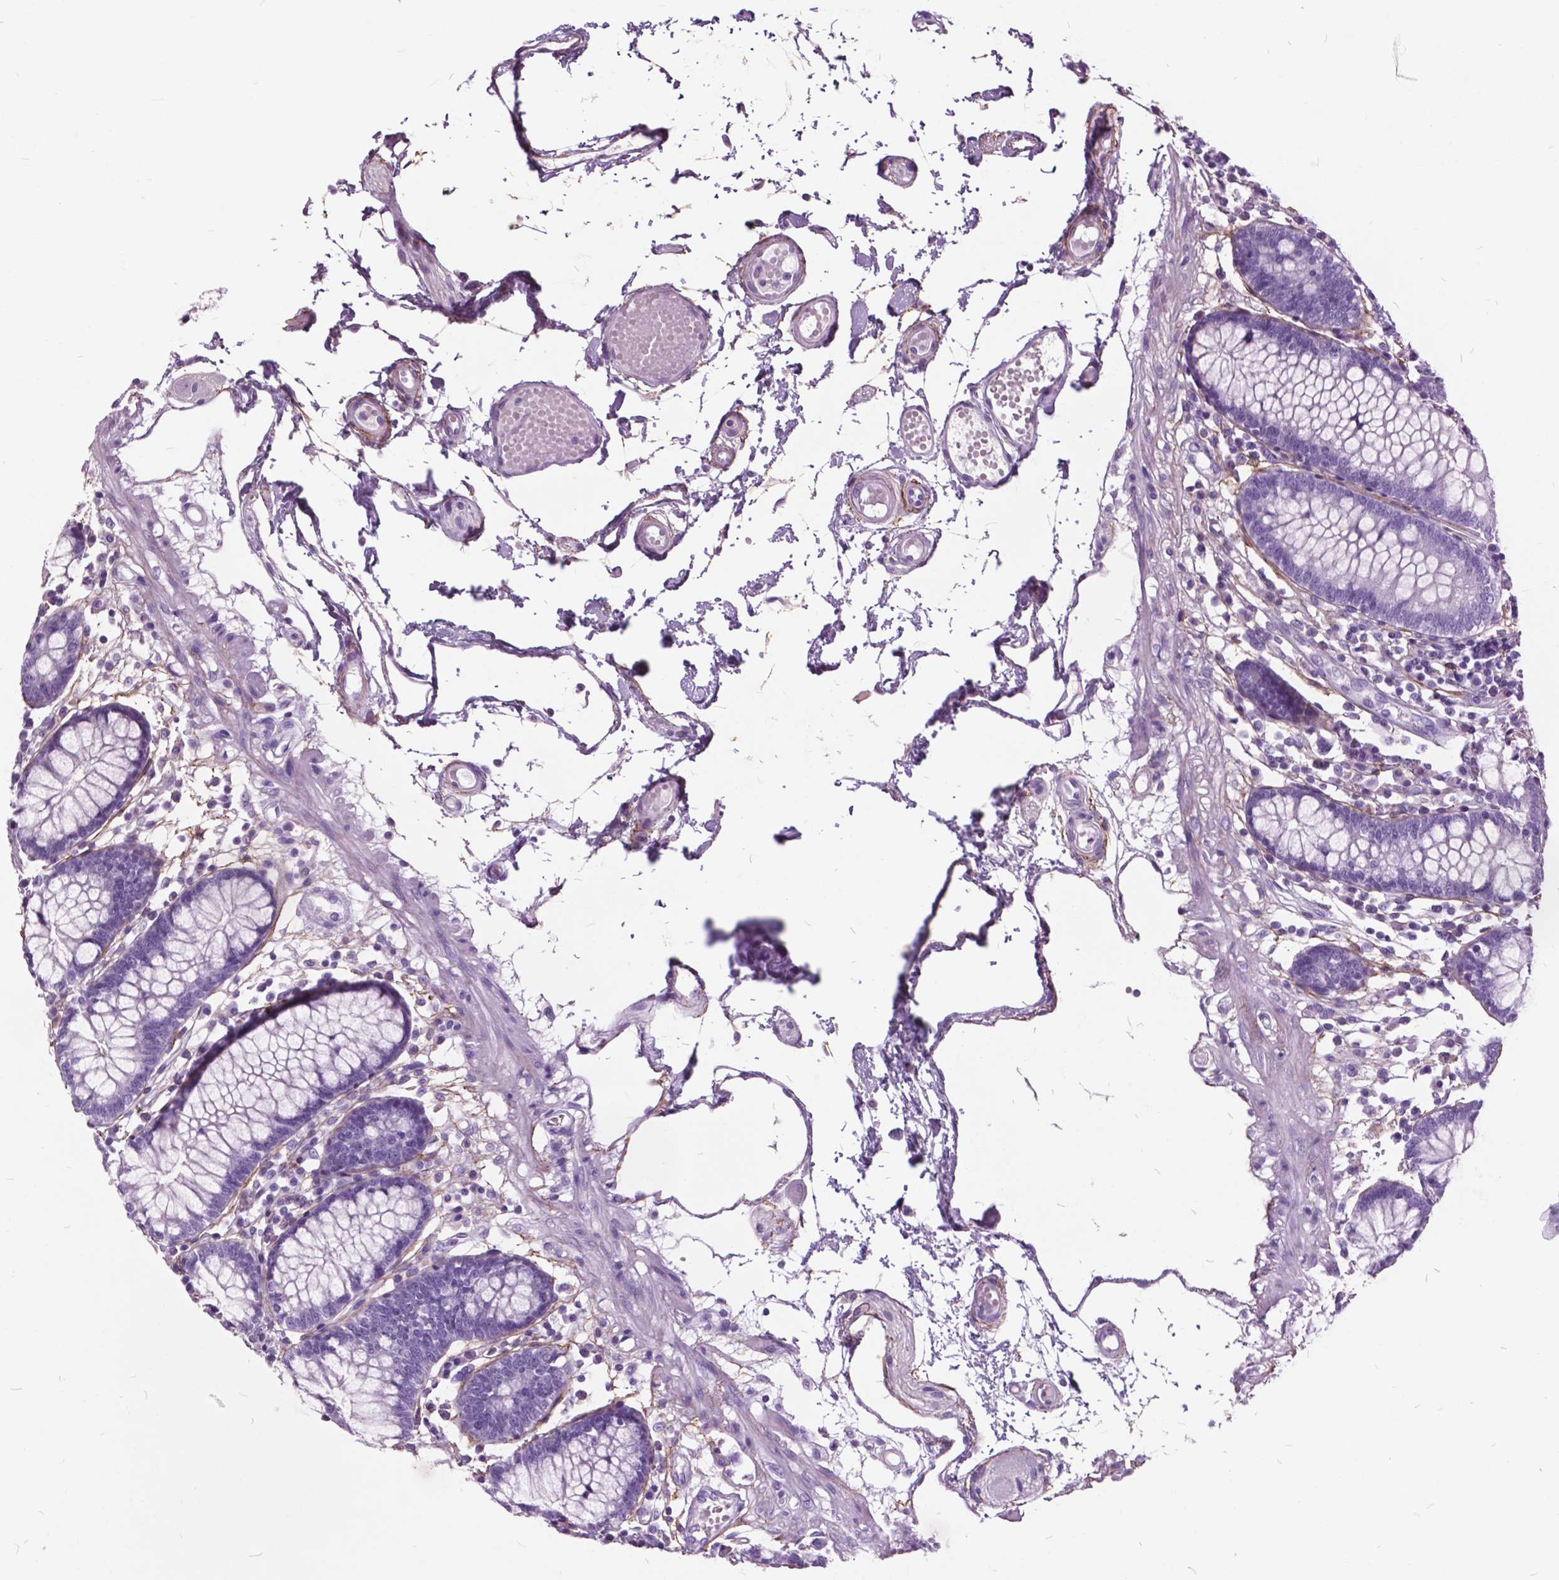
{"staining": {"intensity": "negative", "quantity": "none", "location": "none"}, "tissue": "colon", "cell_type": "Endothelial cells", "image_type": "normal", "snomed": [{"axis": "morphology", "description": "Normal tissue, NOS"}, {"axis": "morphology", "description": "Adenocarcinoma, NOS"}, {"axis": "topography", "description": "Colon"}], "caption": "High magnification brightfield microscopy of unremarkable colon stained with DAB (3,3'-diaminobenzidine) (brown) and counterstained with hematoxylin (blue): endothelial cells show no significant staining. (Immunohistochemistry (ihc), brightfield microscopy, high magnification).", "gene": "GDF9", "patient": {"sex": "male", "age": 83}}